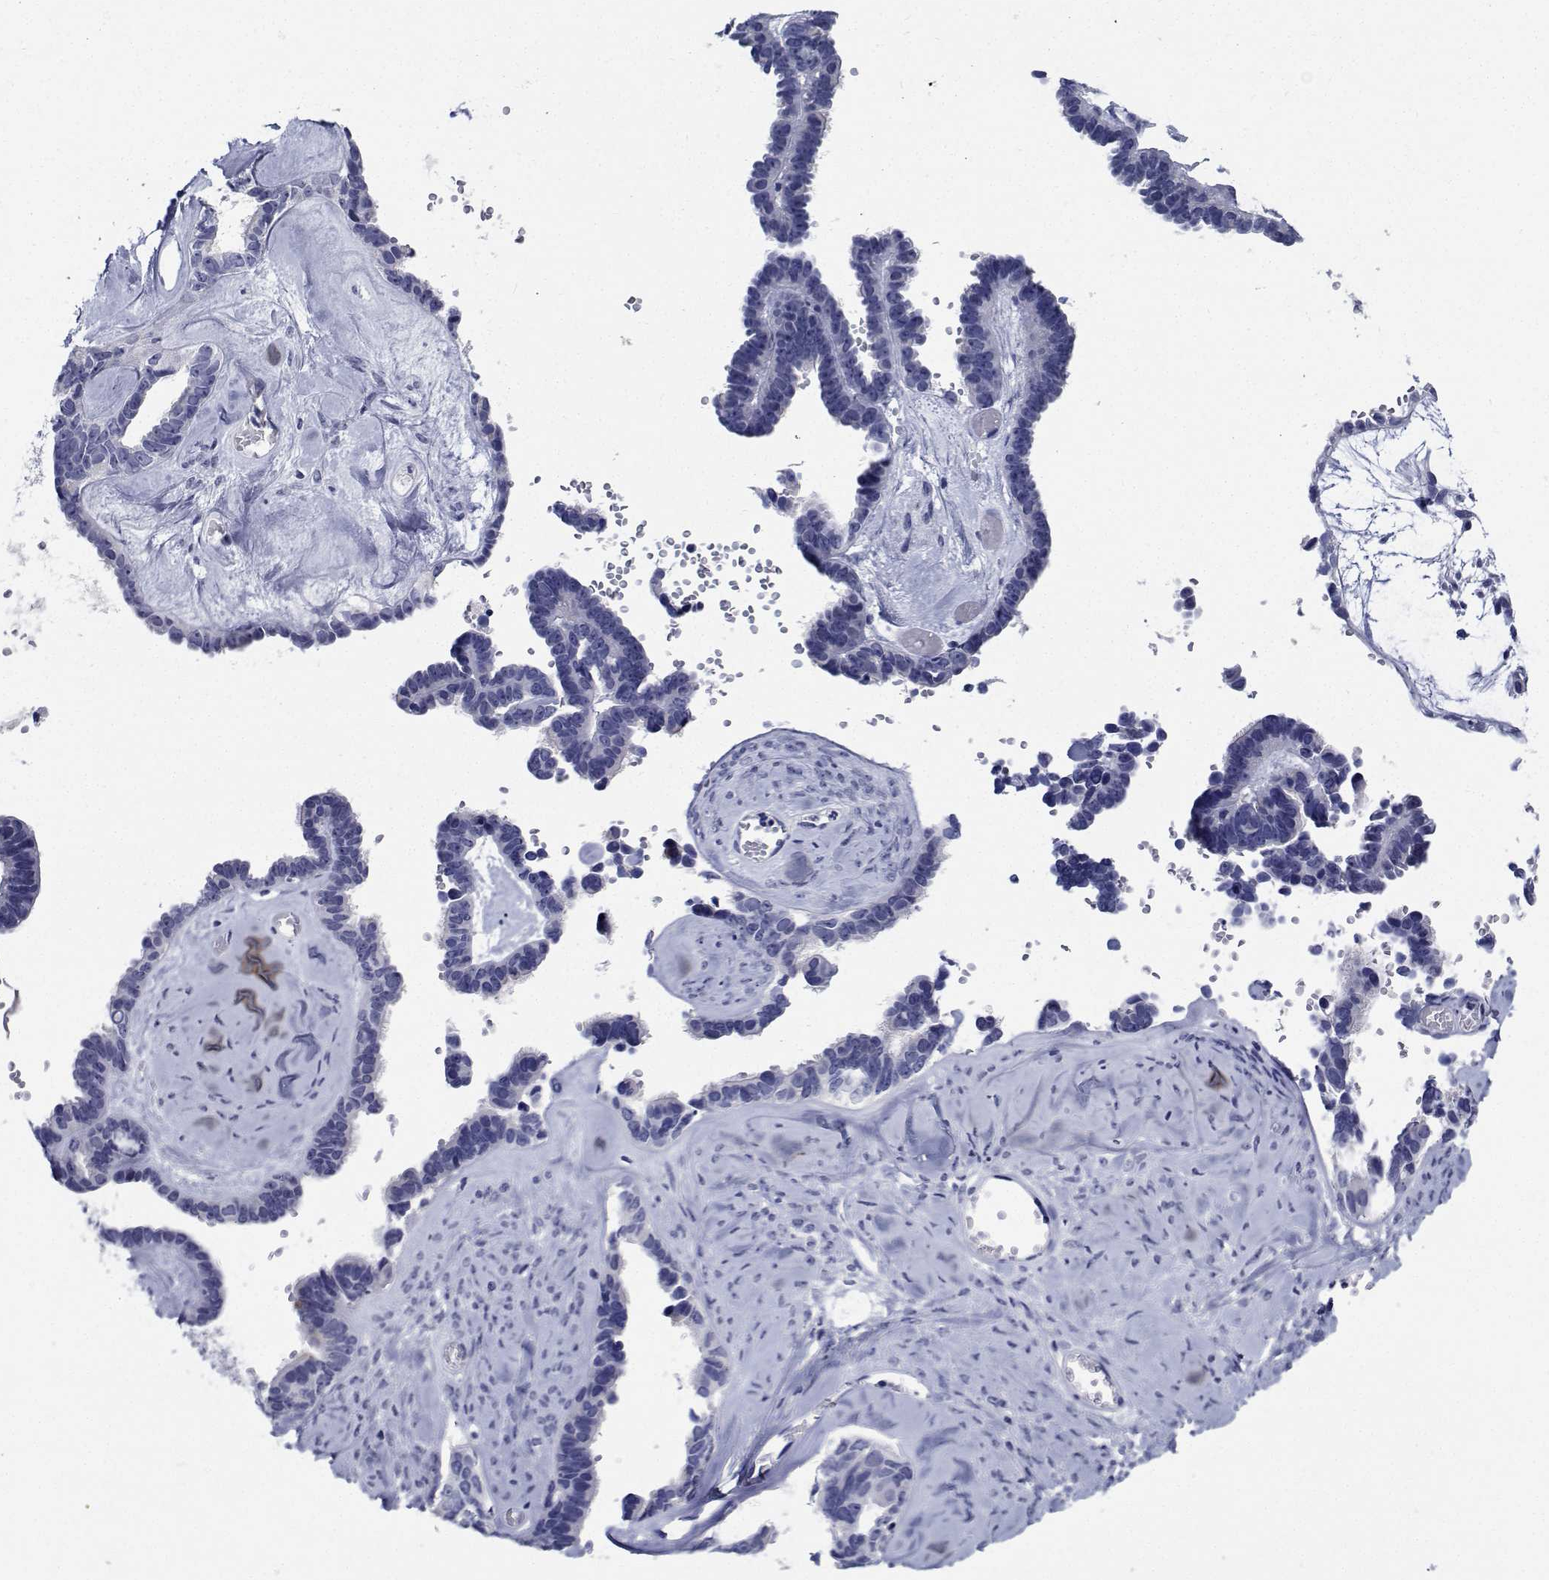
{"staining": {"intensity": "negative", "quantity": "none", "location": "none"}, "tissue": "ovarian cancer", "cell_type": "Tumor cells", "image_type": "cancer", "snomed": [{"axis": "morphology", "description": "Cystadenocarcinoma, serous, NOS"}, {"axis": "topography", "description": "Ovary"}], "caption": "The histopathology image exhibits no staining of tumor cells in ovarian cancer.", "gene": "PLXNA4", "patient": {"sex": "female", "age": 69}}